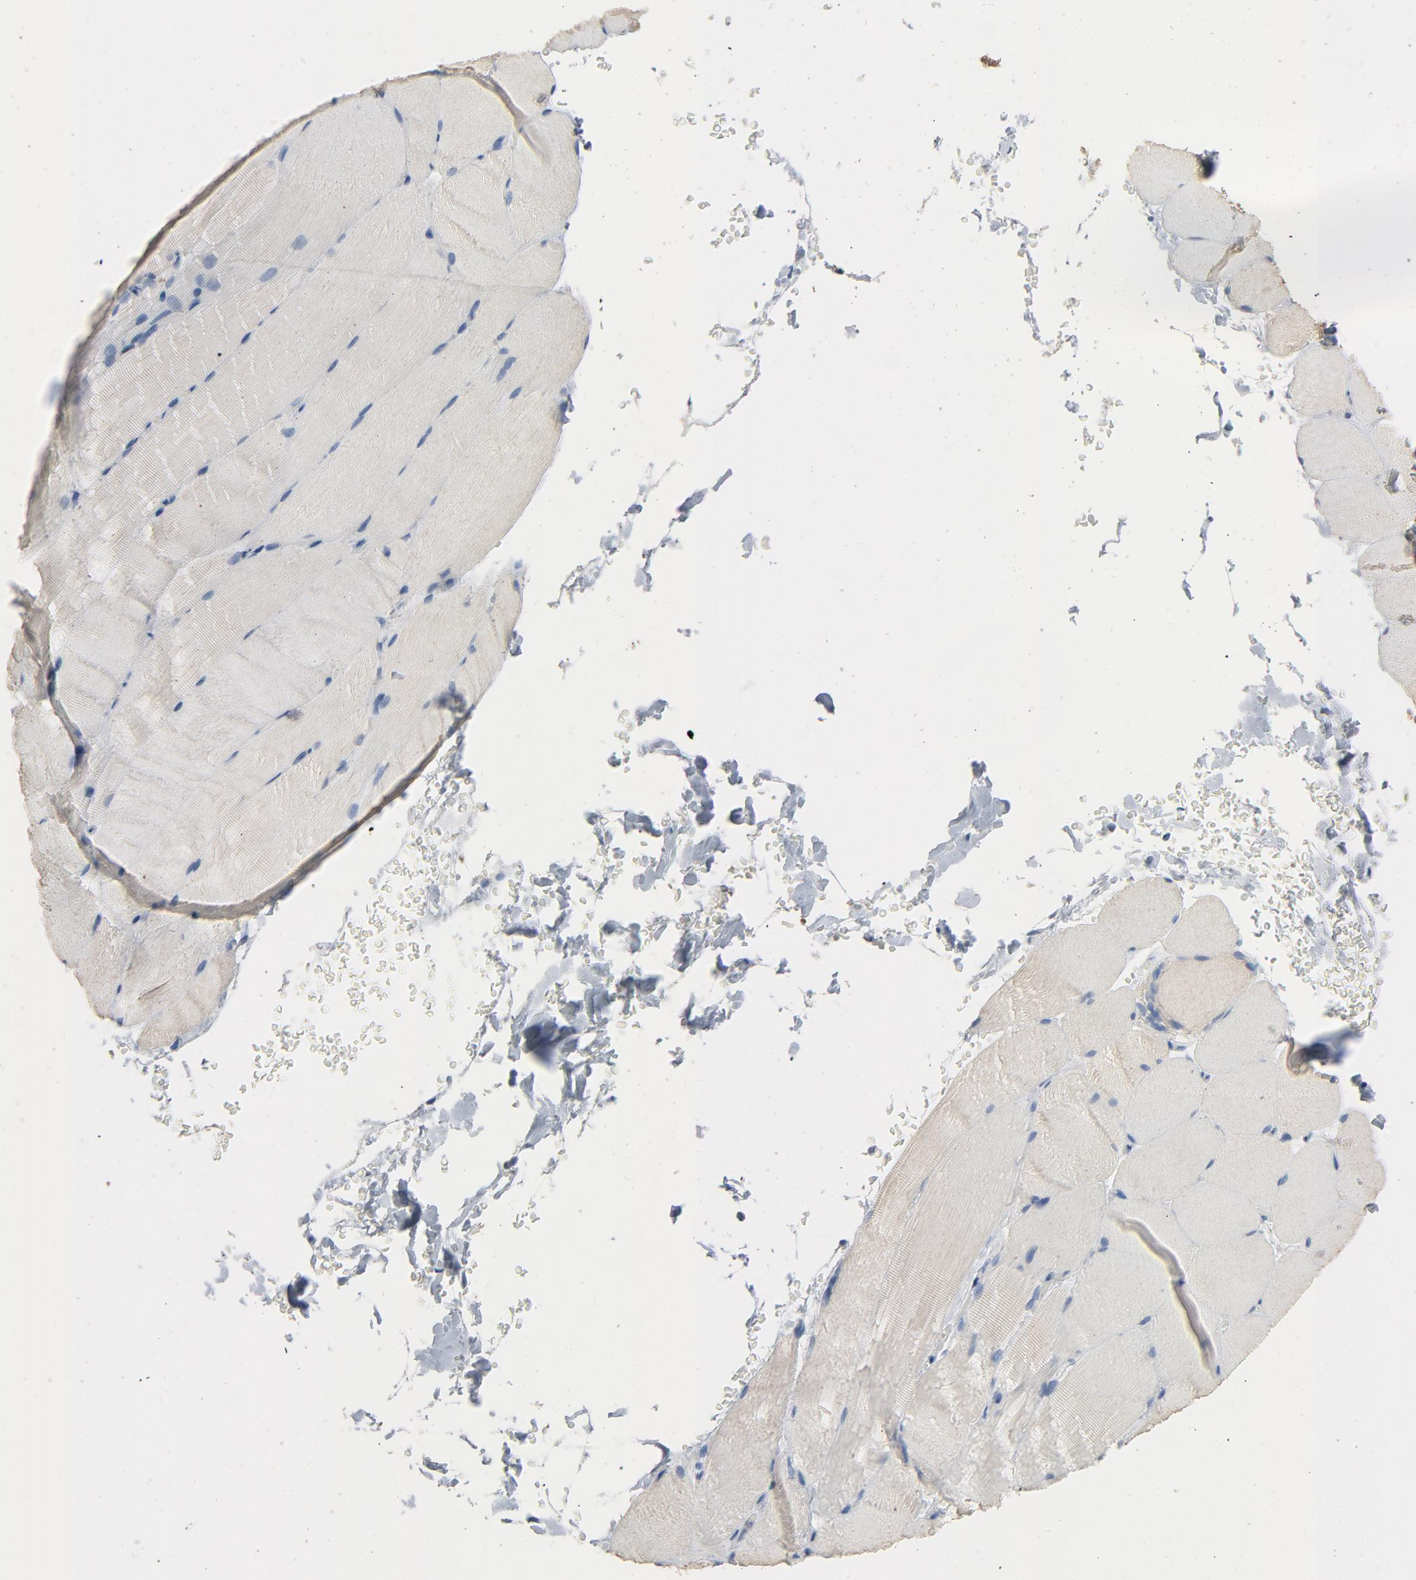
{"staining": {"intensity": "negative", "quantity": "none", "location": "none"}, "tissue": "skeletal muscle", "cell_type": "Myocytes", "image_type": "normal", "snomed": [{"axis": "morphology", "description": "Normal tissue, NOS"}, {"axis": "topography", "description": "Skeletal muscle"}, {"axis": "topography", "description": "Parathyroid gland"}], "caption": "Unremarkable skeletal muscle was stained to show a protein in brown. There is no significant expression in myocytes. (Brightfield microscopy of DAB immunohistochemistry at high magnification).", "gene": "LCK", "patient": {"sex": "female", "age": 37}}